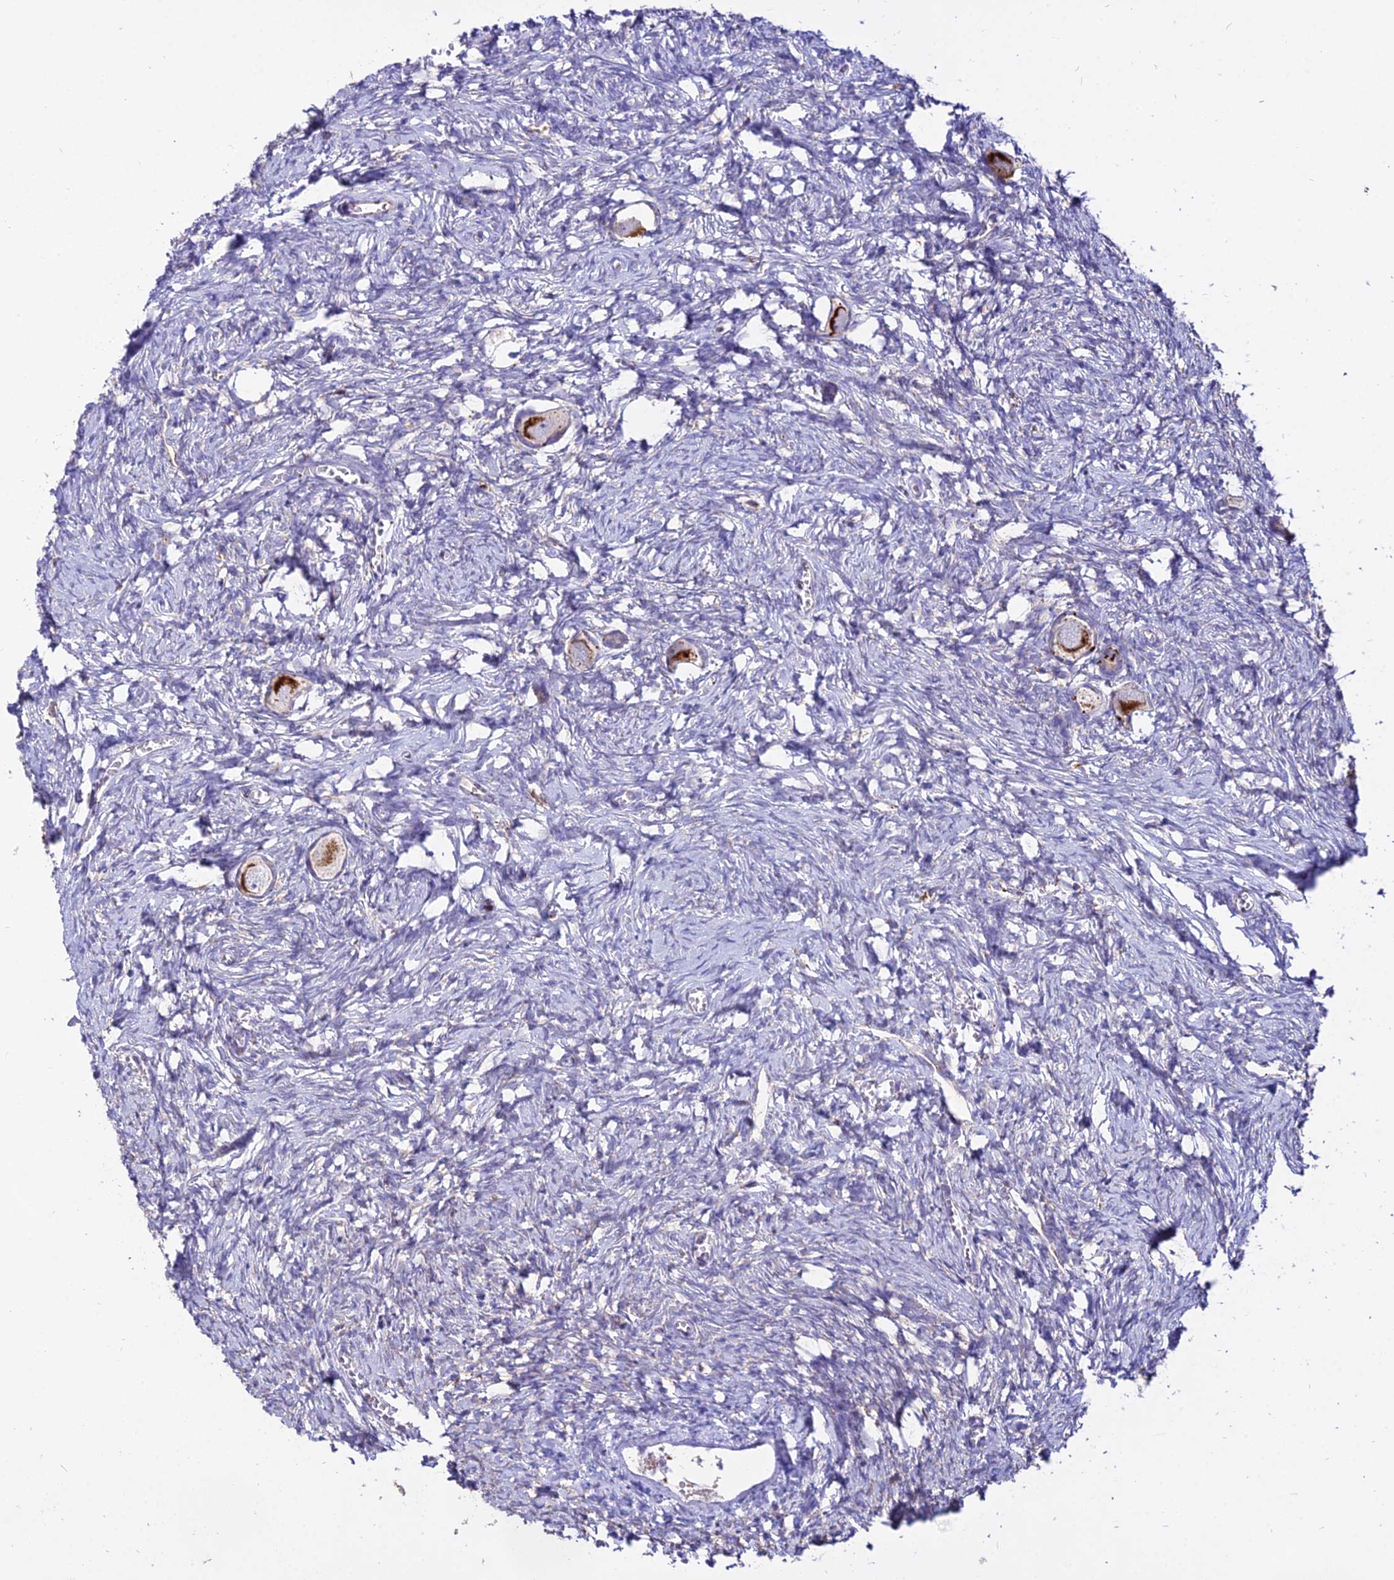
{"staining": {"intensity": "strong", "quantity": ">75%", "location": "cytoplasmic/membranous"}, "tissue": "ovary", "cell_type": "Follicle cells", "image_type": "normal", "snomed": [{"axis": "morphology", "description": "Normal tissue, NOS"}, {"axis": "topography", "description": "Ovary"}], "caption": "Protein staining shows strong cytoplasmic/membranous expression in about >75% of follicle cells in benign ovary. Using DAB (3,3'-diaminobenzidine) (brown) and hematoxylin (blue) stains, captured at high magnification using brightfield microscopy.", "gene": "PNLIPRP3", "patient": {"sex": "female", "age": 27}}